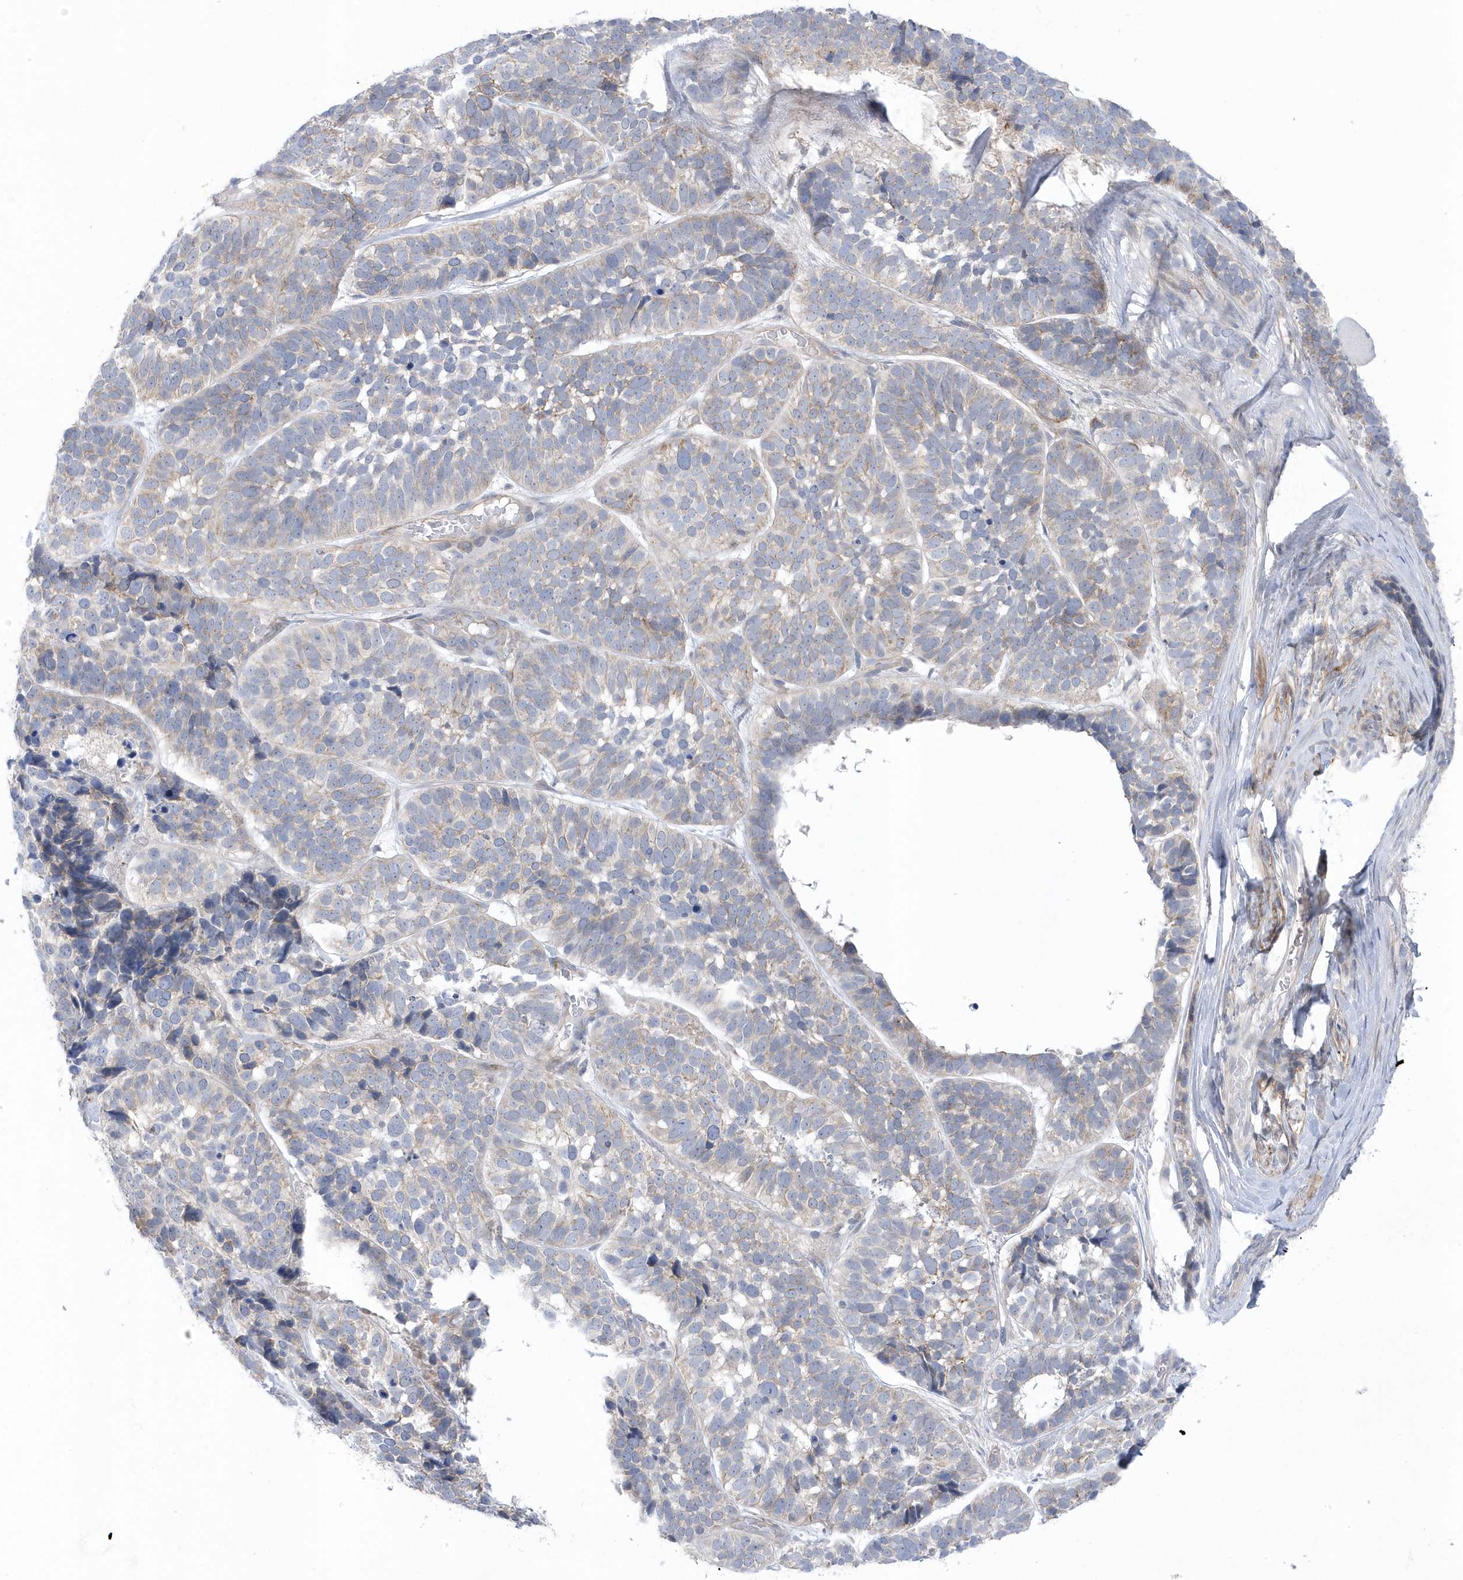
{"staining": {"intensity": "weak", "quantity": "<25%", "location": "cytoplasmic/membranous"}, "tissue": "skin cancer", "cell_type": "Tumor cells", "image_type": "cancer", "snomed": [{"axis": "morphology", "description": "Basal cell carcinoma"}, {"axis": "topography", "description": "Skin"}], "caption": "The image demonstrates no significant staining in tumor cells of skin cancer (basal cell carcinoma).", "gene": "ANAPC1", "patient": {"sex": "male", "age": 62}}